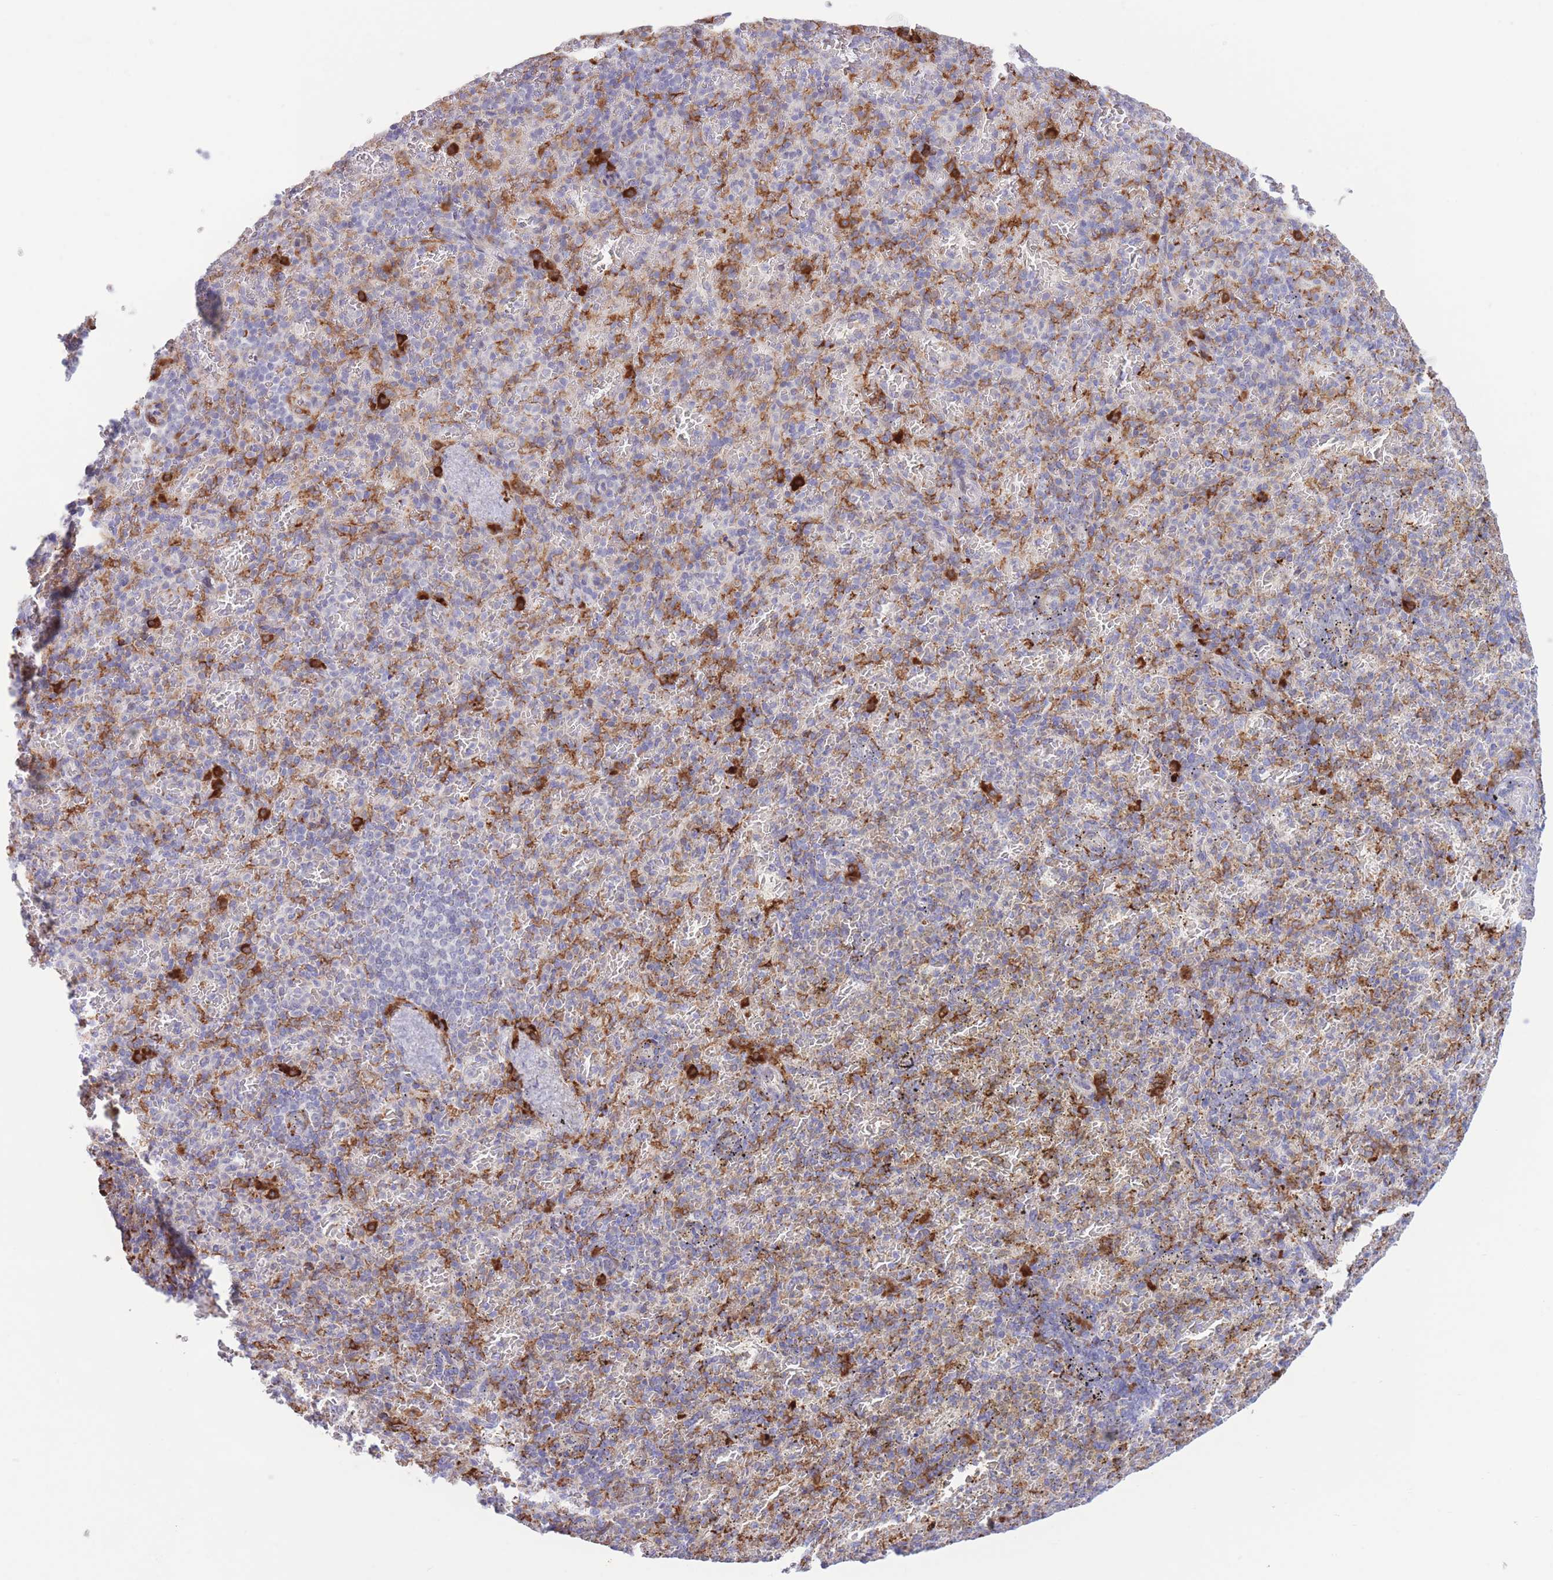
{"staining": {"intensity": "moderate", "quantity": "<25%", "location": "cytoplasmic/membranous"}, "tissue": "spleen", "cell_type": "Cells in red pulp", "image_type": "normal", "snomed": [{"axis": "morphology", "description": "Normal tissue, NOS"}, {"axis": "topography", "description": "Spleen"}], "caption": "The photomicrograph exhibits immunohistochemical staining of normal spleen. There is moderate cytoplasmic/membranous staining is present in approximately <25% of cells in red pulp.", "gene": "MYDGF", "patient": {"sex": "female", "age": 74}}